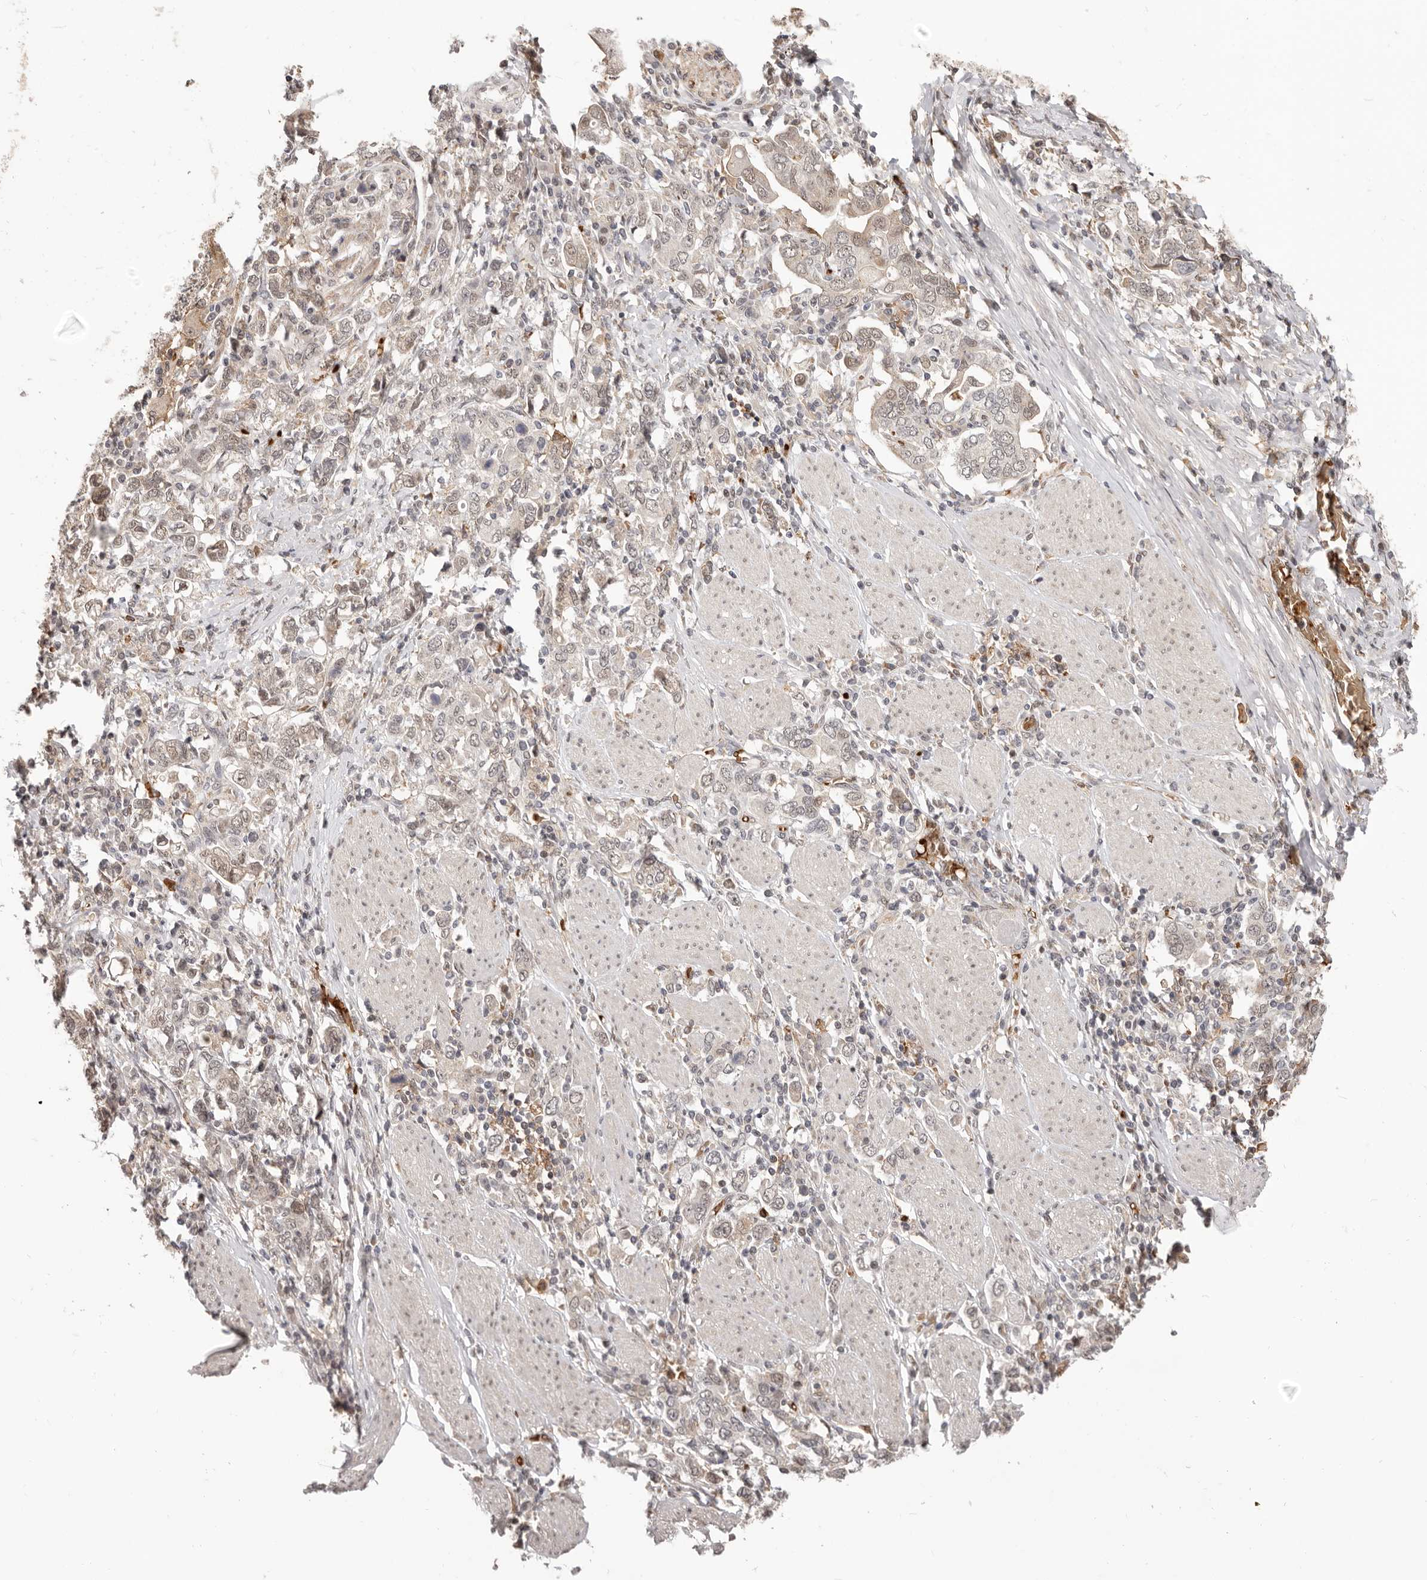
{"staining": {"intensity": "weak", "quantity": "25%-75%", "location": "nuclear"}, "tissue": "stomach cancer", "cell_type": "Tumor cells", "image_type": "cancer", "snomed": [{"axis": "morphology", "description": "Adenocarcinoma, NOS"}, {"axis": "topography", "description": "Stomach, upper"}], "caption": "This is an image of immunohistochemistry (IHC) staining of stomach adenocarcinoma, which shows weak staining in the nuclear of tumor cells.", "gene": "NCOA3", "patient": {"sex": "male", "age": 62}}